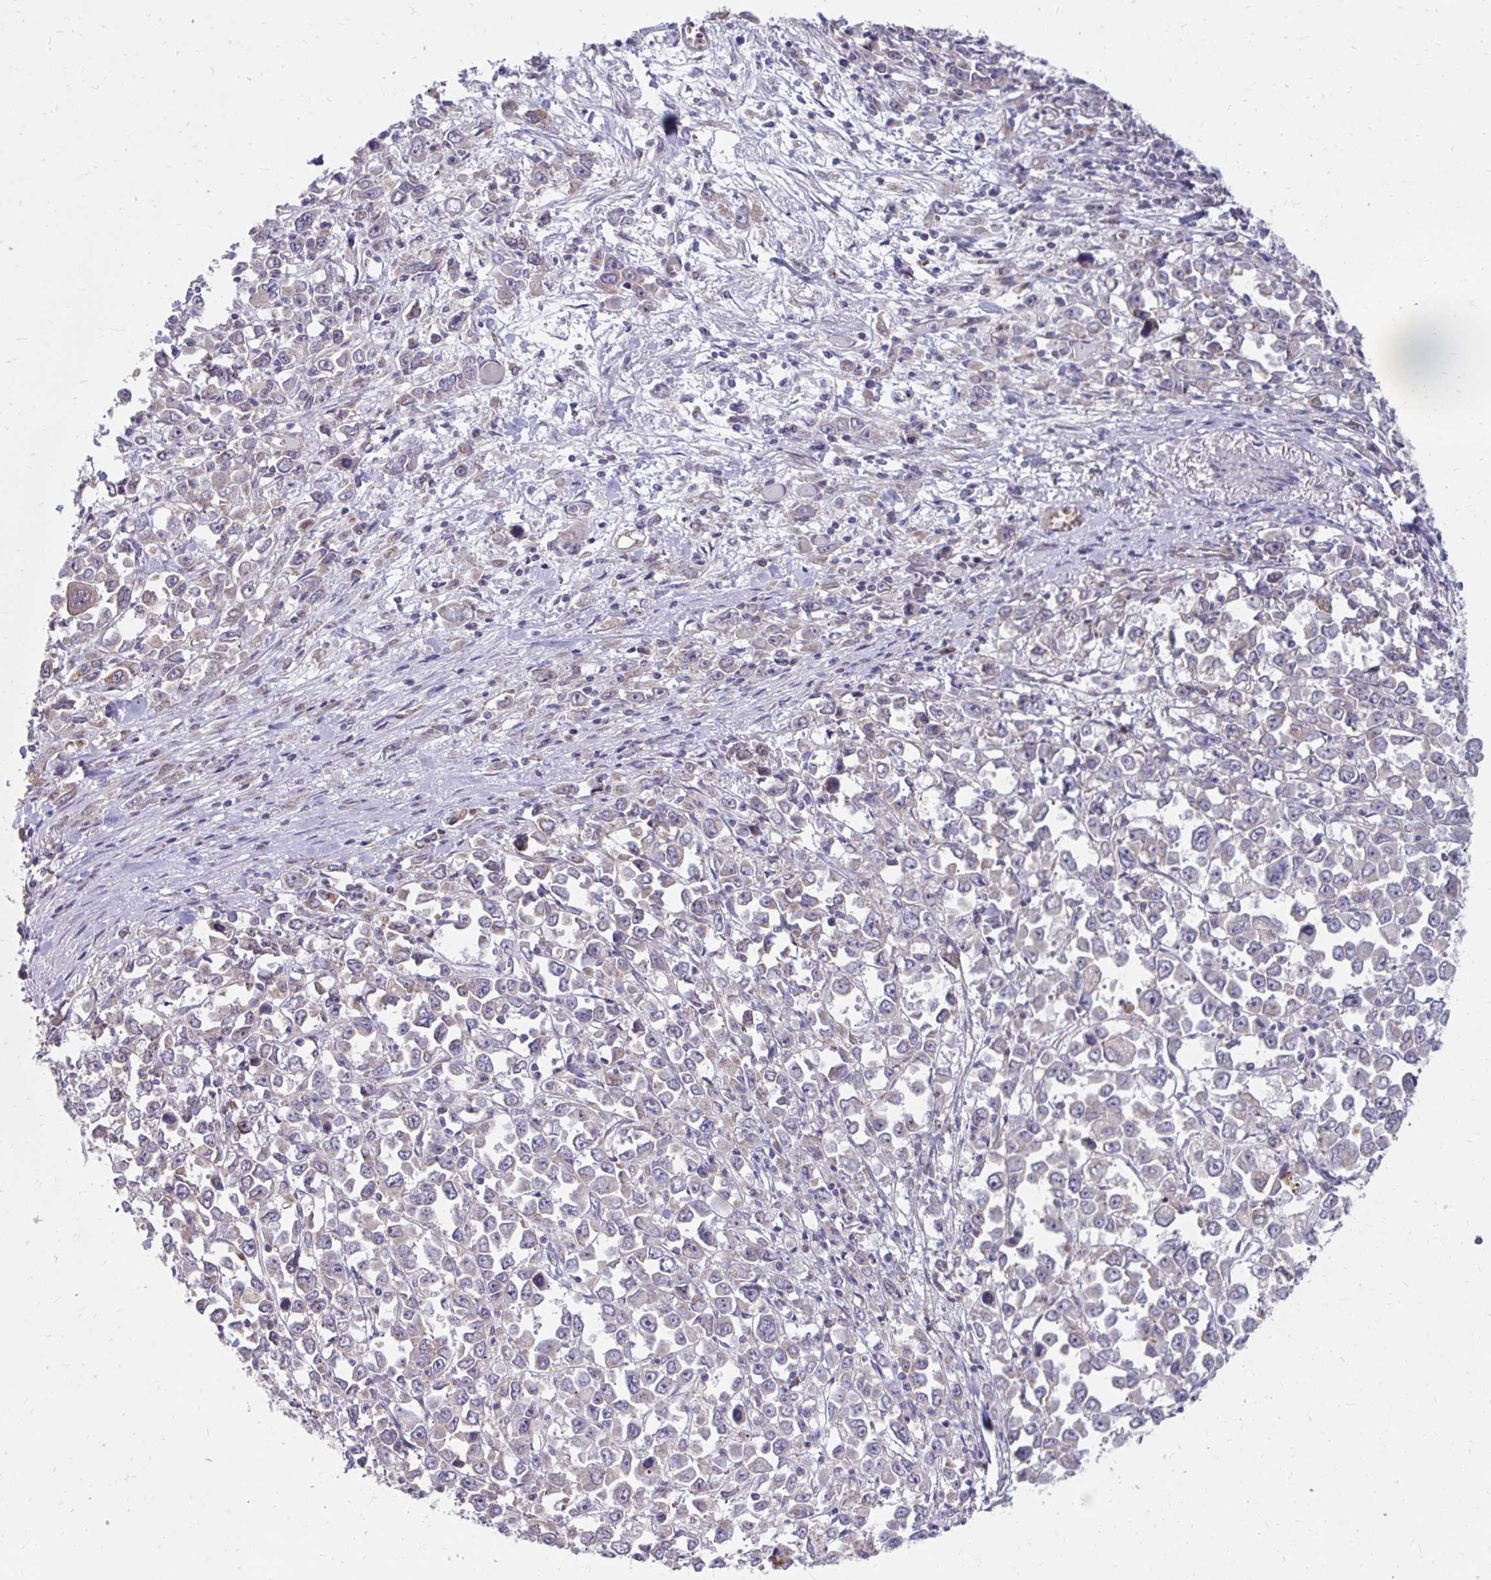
{"staining": {"intensity": "negative", "quantity": "none", "location": "none"}, "tissue": "stomach cancer", "cell_type": "Tumor cells", "image_type": "cancer", "snomed": [{"axis": "morphology", "description": "Adenocarcinoma, NOS"}, {"axis": "topography", "description": "Stomach, upper"}], "caption": "Tumor cells show no significant expression in stomach adenocarcinoma.", "gene": "ITPR2", "patient": {"sex": "male", "age": 70}}